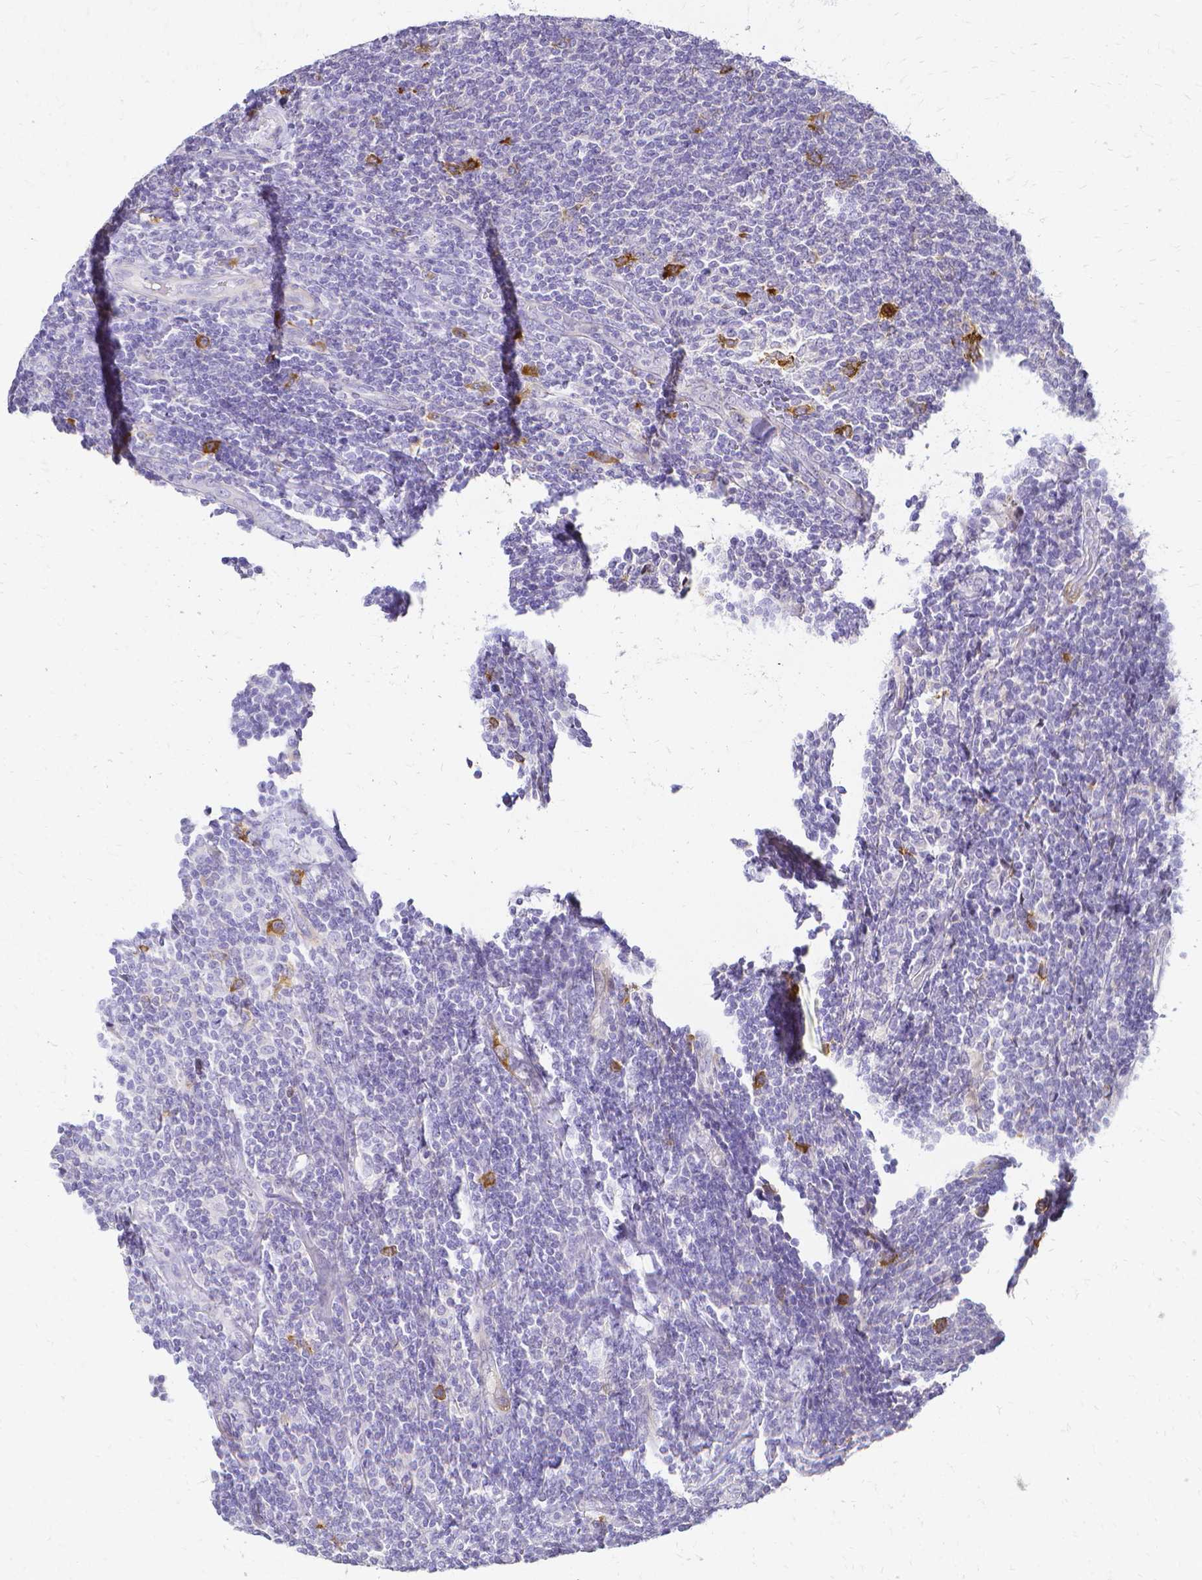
{"staining": {"intensity": "strong", "quantity": "<25%", "location": "cytoplasmic/membranous"}, "tissue": "lymphoma", "cell_type": "Tumor cells", "image_type": "cancer", "snomed": [{"axis": "morphology", "description": "Malignant lymphoma, non-Hodgkin's type, Low grade"}, {"axis": "topography", "description": "Lymph node"}], "caption": "Immunohistochemistry micrograph of neoplastic tissue: malignant lymphoma, non-Hodgkin's type (low-grade) stained using immunohistochemistry demonstrates medium levels of strong protein expression localized specifically in the cytoplasmic/membranous of tumor cells, appearing as a cytoplasmic/membranous brown color.", "gene": "CCNB1", "patient": {"sex": "male", "age": 52}}